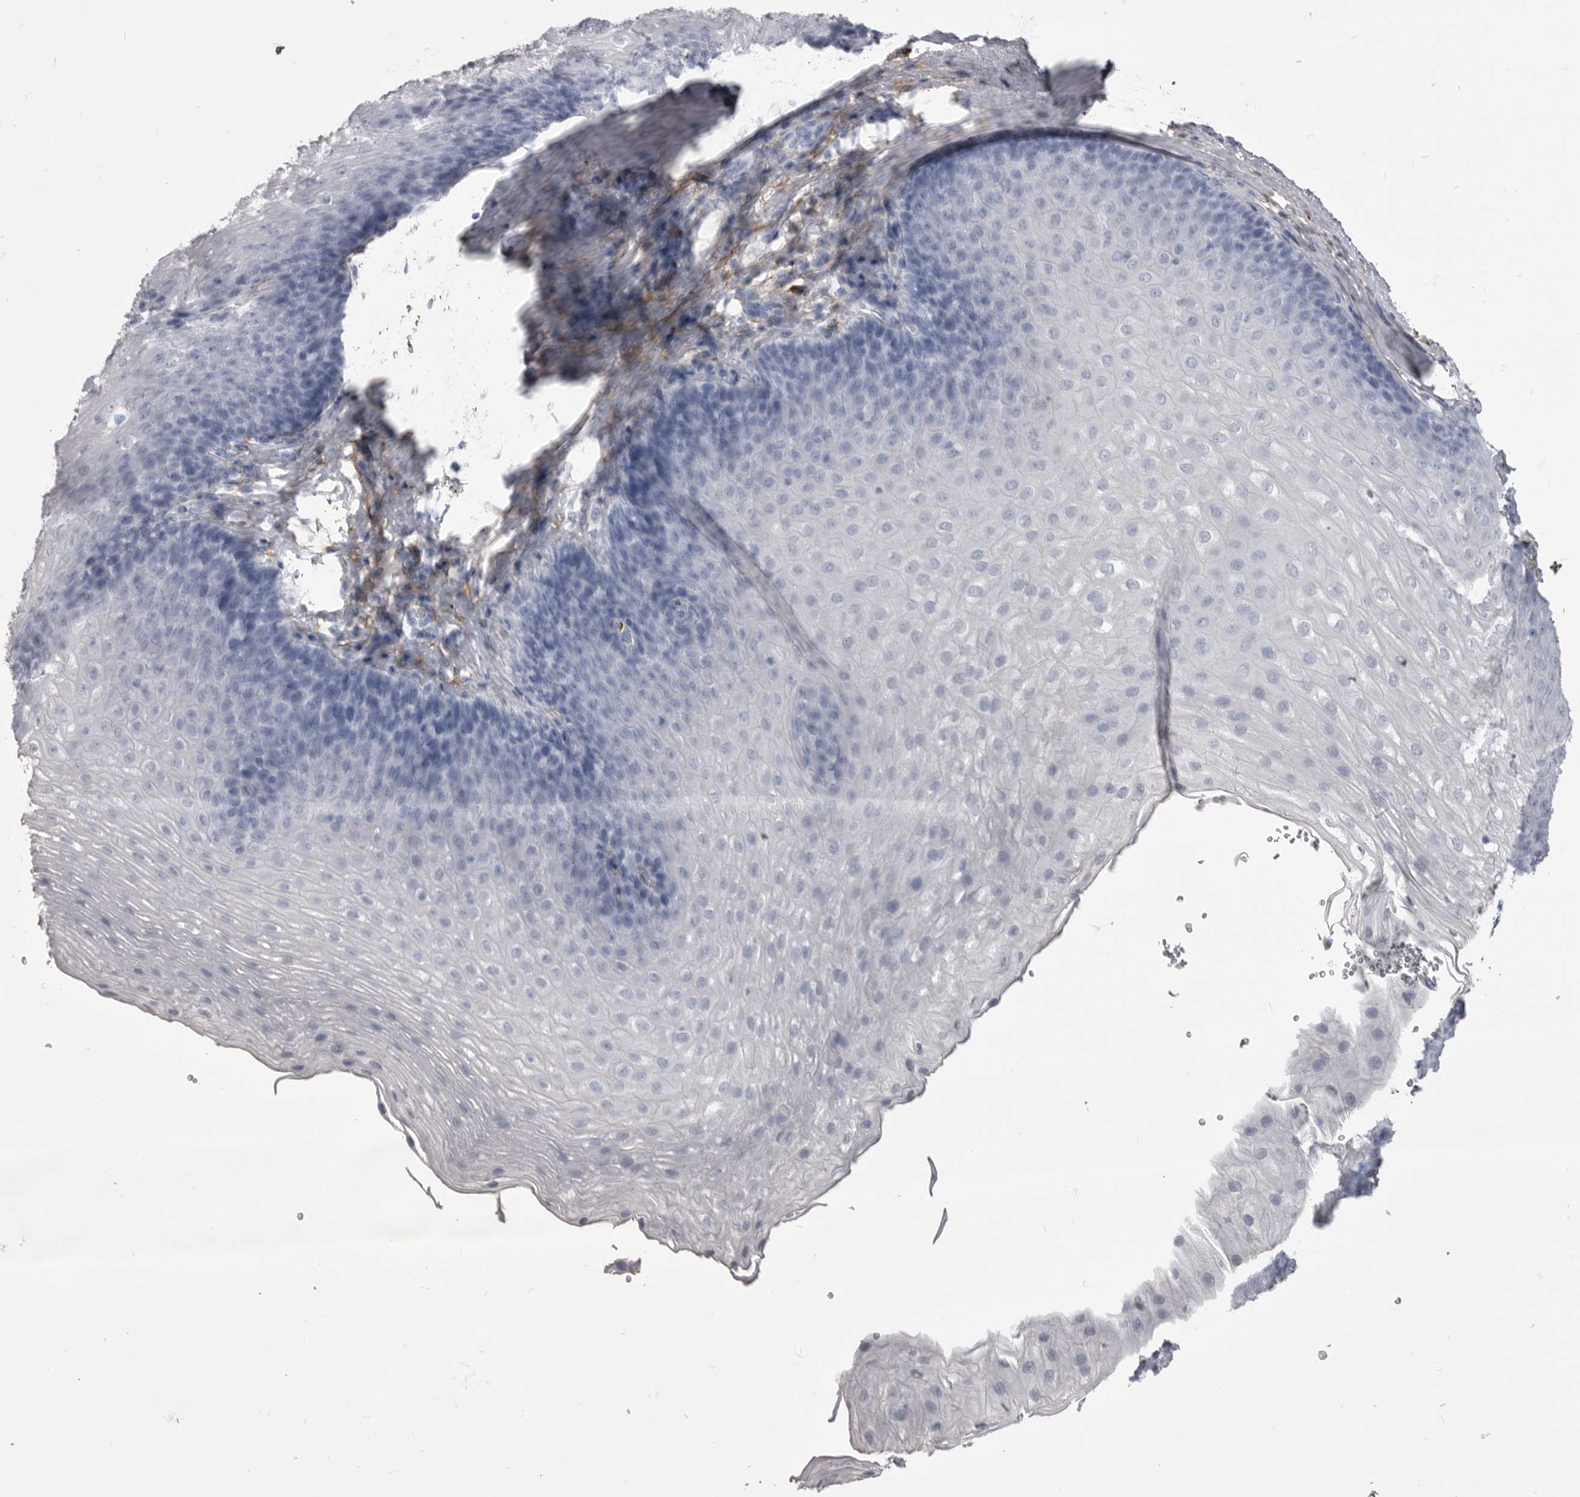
{"staining": {"intensity": "negative", "quantity": "none", "location": "none"}, "tissue": "esophagus", "cell_type": "Squamous epithelial cells", "image_type": "normal", "snomed": [{"axis": "morphology", "description": "Normal tissue, NOS"}, {"axis": "topography", "description": "Esophagus"}], "caption": "Immunohistochemical staining of unremarkable esophagus shows no significant staining in squamous epithelial cells.", "gene": "ANK2", "patient": {"sex": "female", "age": 66}}